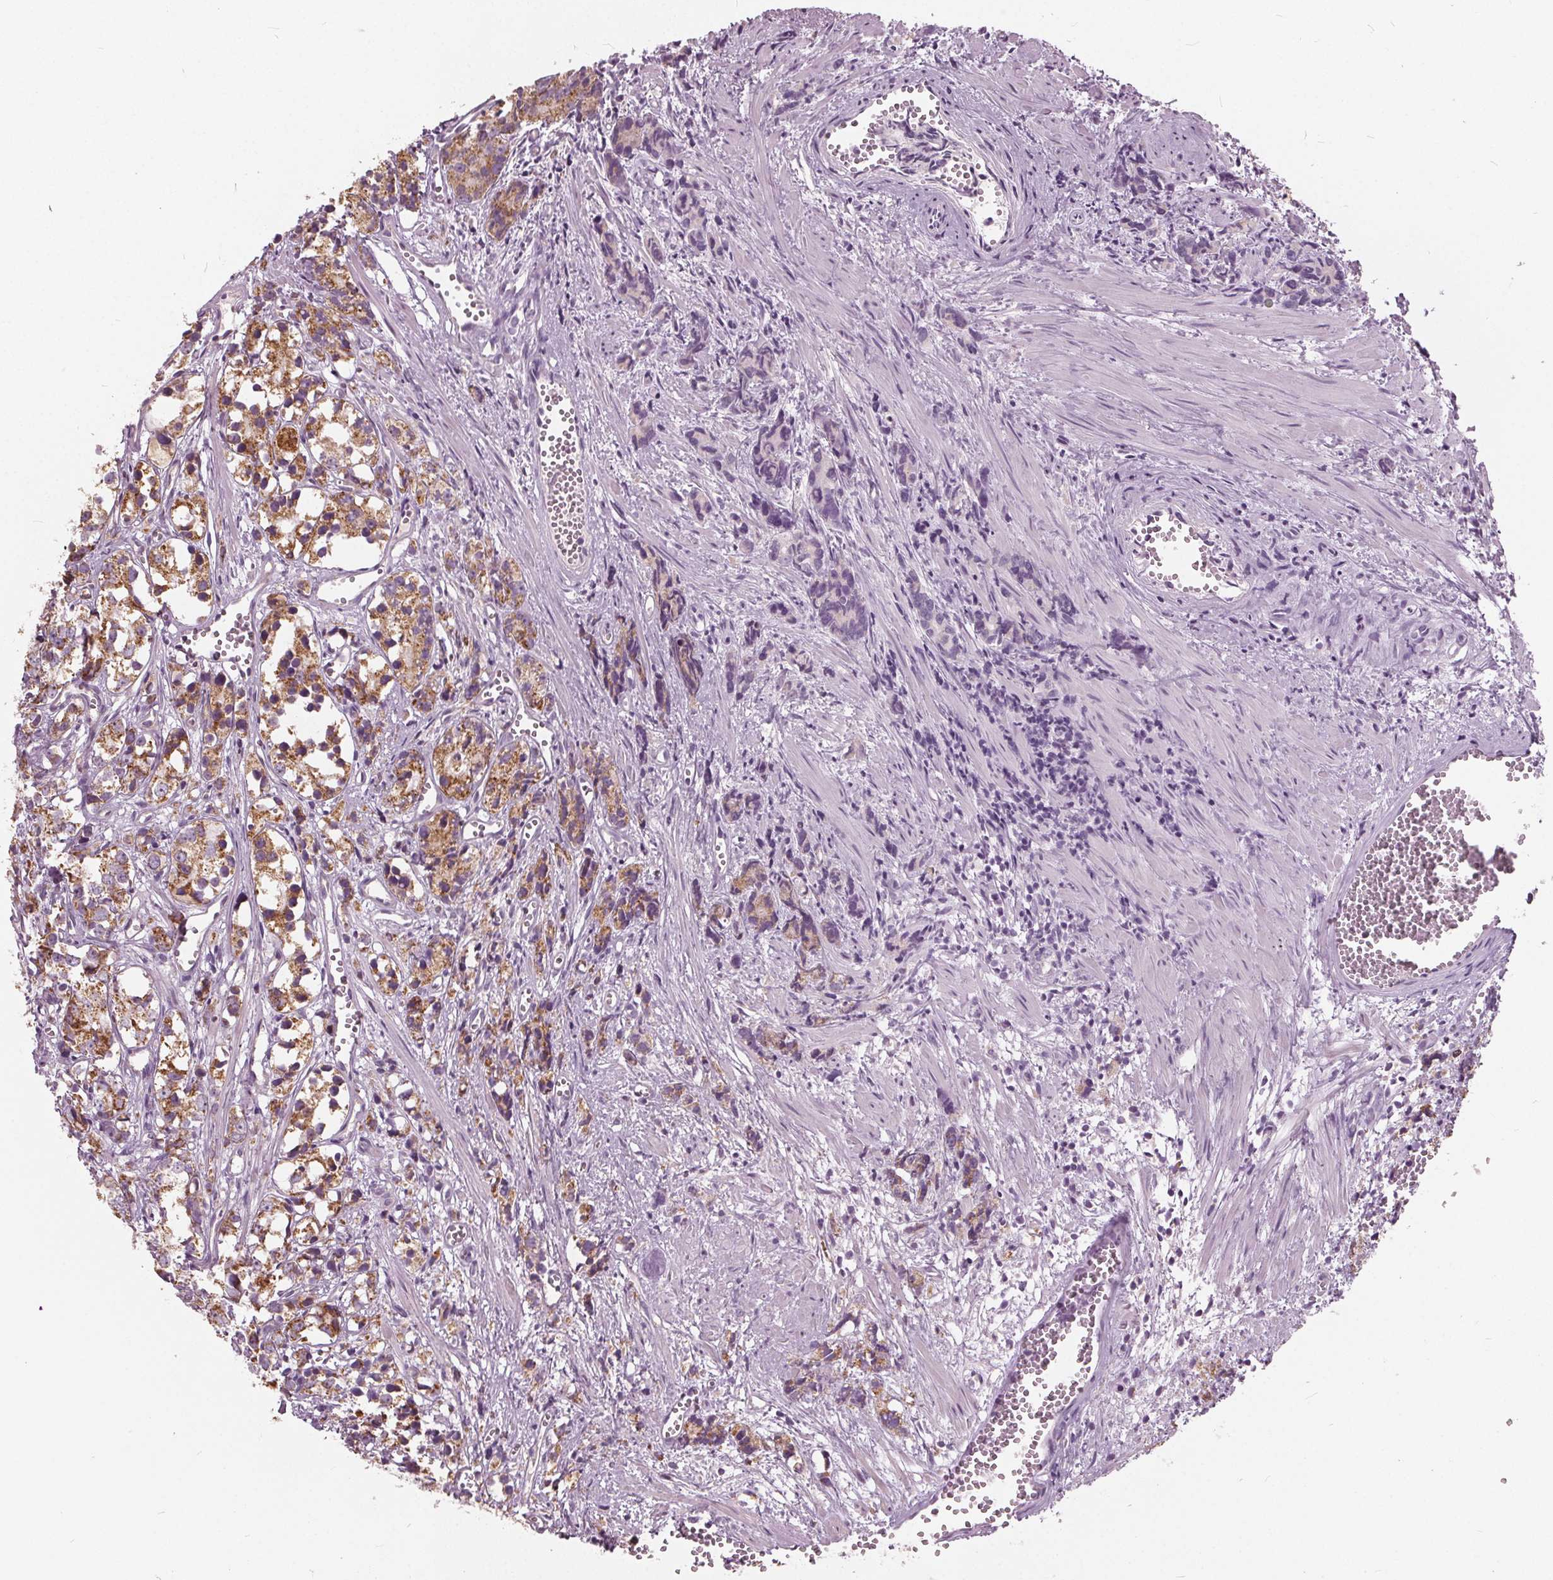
{"staining": {"intensity": "moderate", "quantity": ">75%", "location": "cytoplasmic/membranous"}, "tissue": "prostate cancer", "cell_type": "Tumor cells", "image_type": "cancer", "snomed": [{"axis": "morphology", "description": "Adenocarcinoma, High grade"}, {"axis": "topography", "description": "Prostate"}], "caption": "This is an image of immunohistochemistry staining of prostate adenocarcinoma (high-grade), which shows moderate staining in the cytoplasmic/membranous of tumor cells.", "gene": "ECI2", "patient": {"sex": "male", "age": 77}}